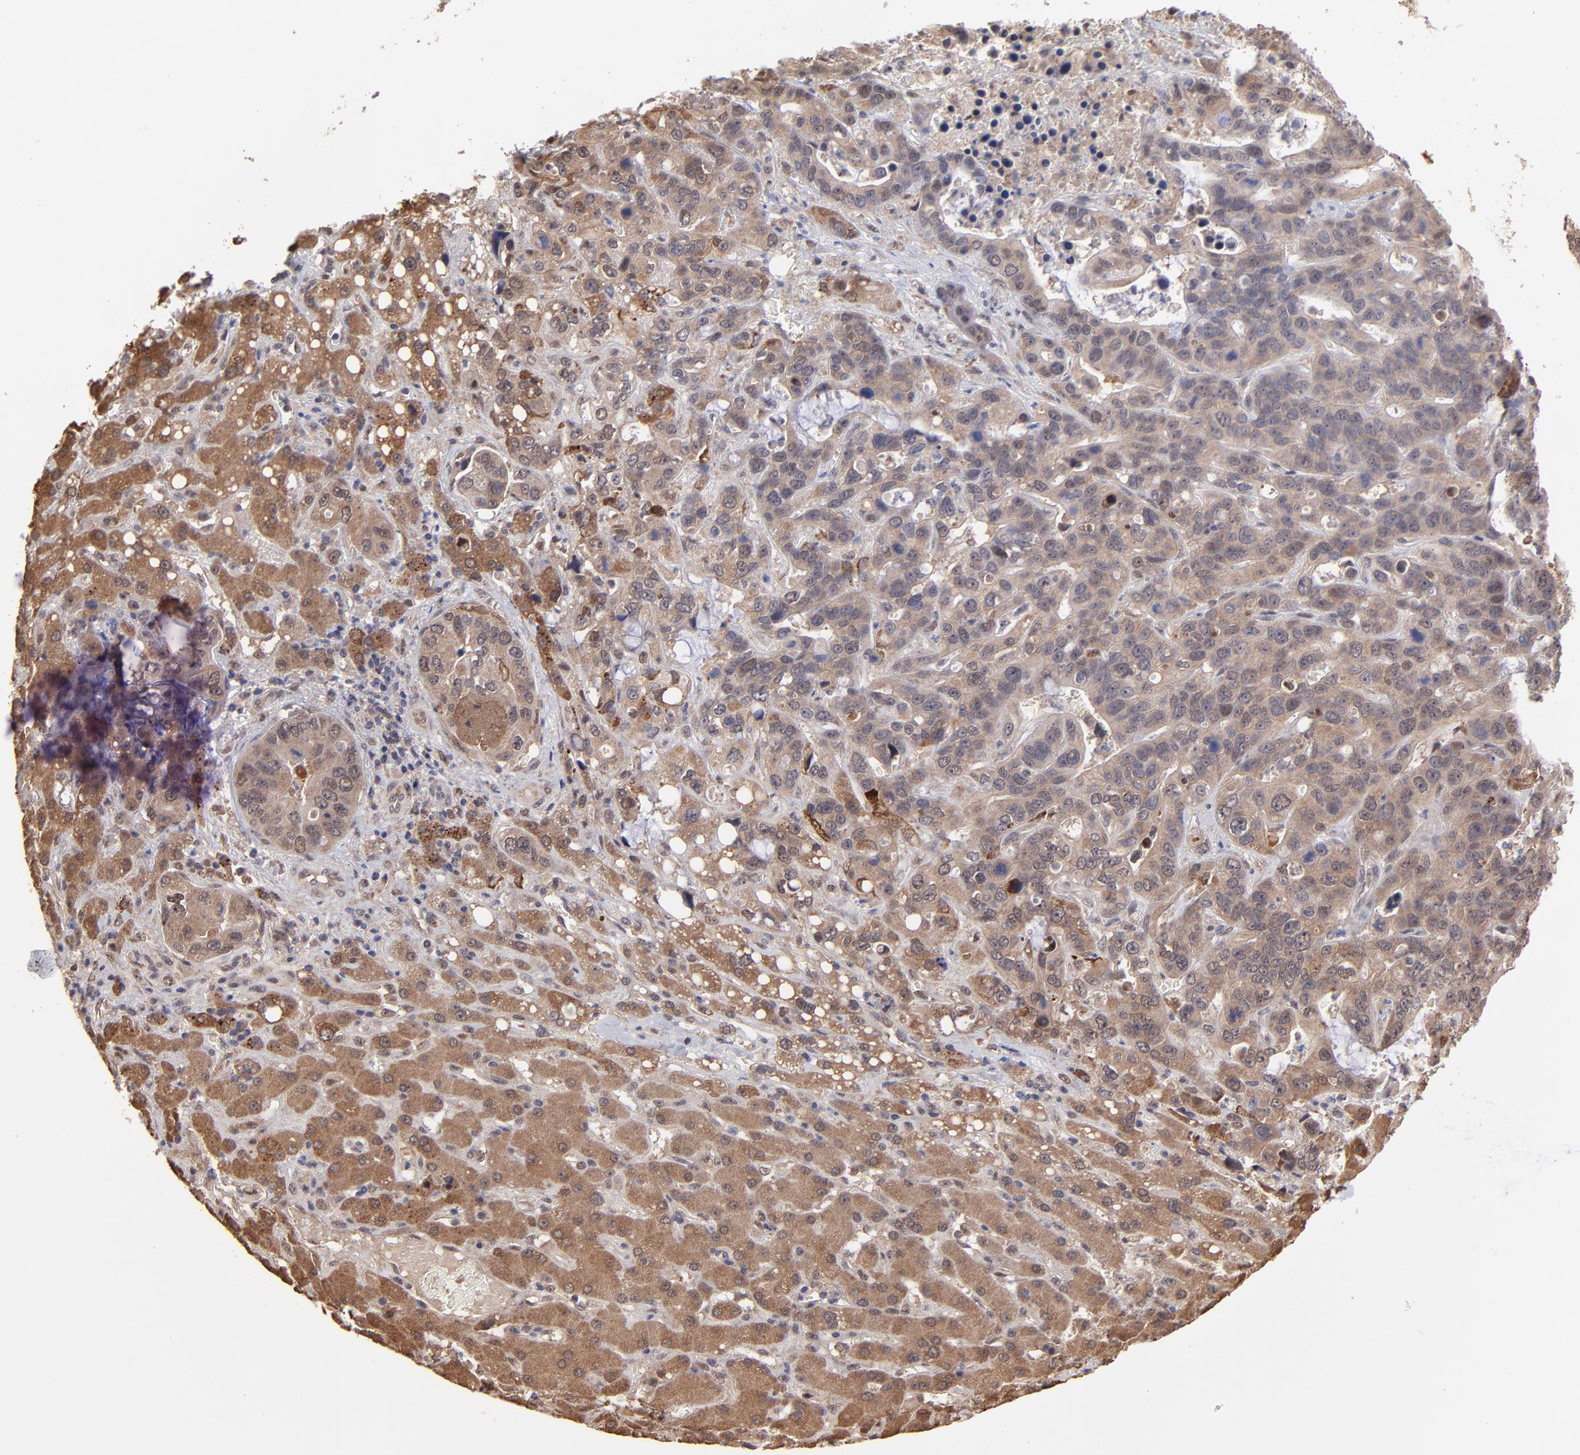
{"staining": {"intensity": "moderate", "quantity": ">75%", "location": "cytoplasmic/membranous"}, "tissue": "liver cancer", "cell_type": "Tumor cells", "image_type": "cancer", "snomed": [{"axis": "morphology", "description": "Cholangiocarcinoma"}, {"axis": "topography", "description": "Liver"}], "caption": "Liver cholangiocarcinoma stained with DAB IHC demonstrates medium levels of moderate cytoplasmic/membranous expression in approximately >75% of tumor cells.", "gene": "PSMD14", "patient": {"sex": "female", "age": 65}}